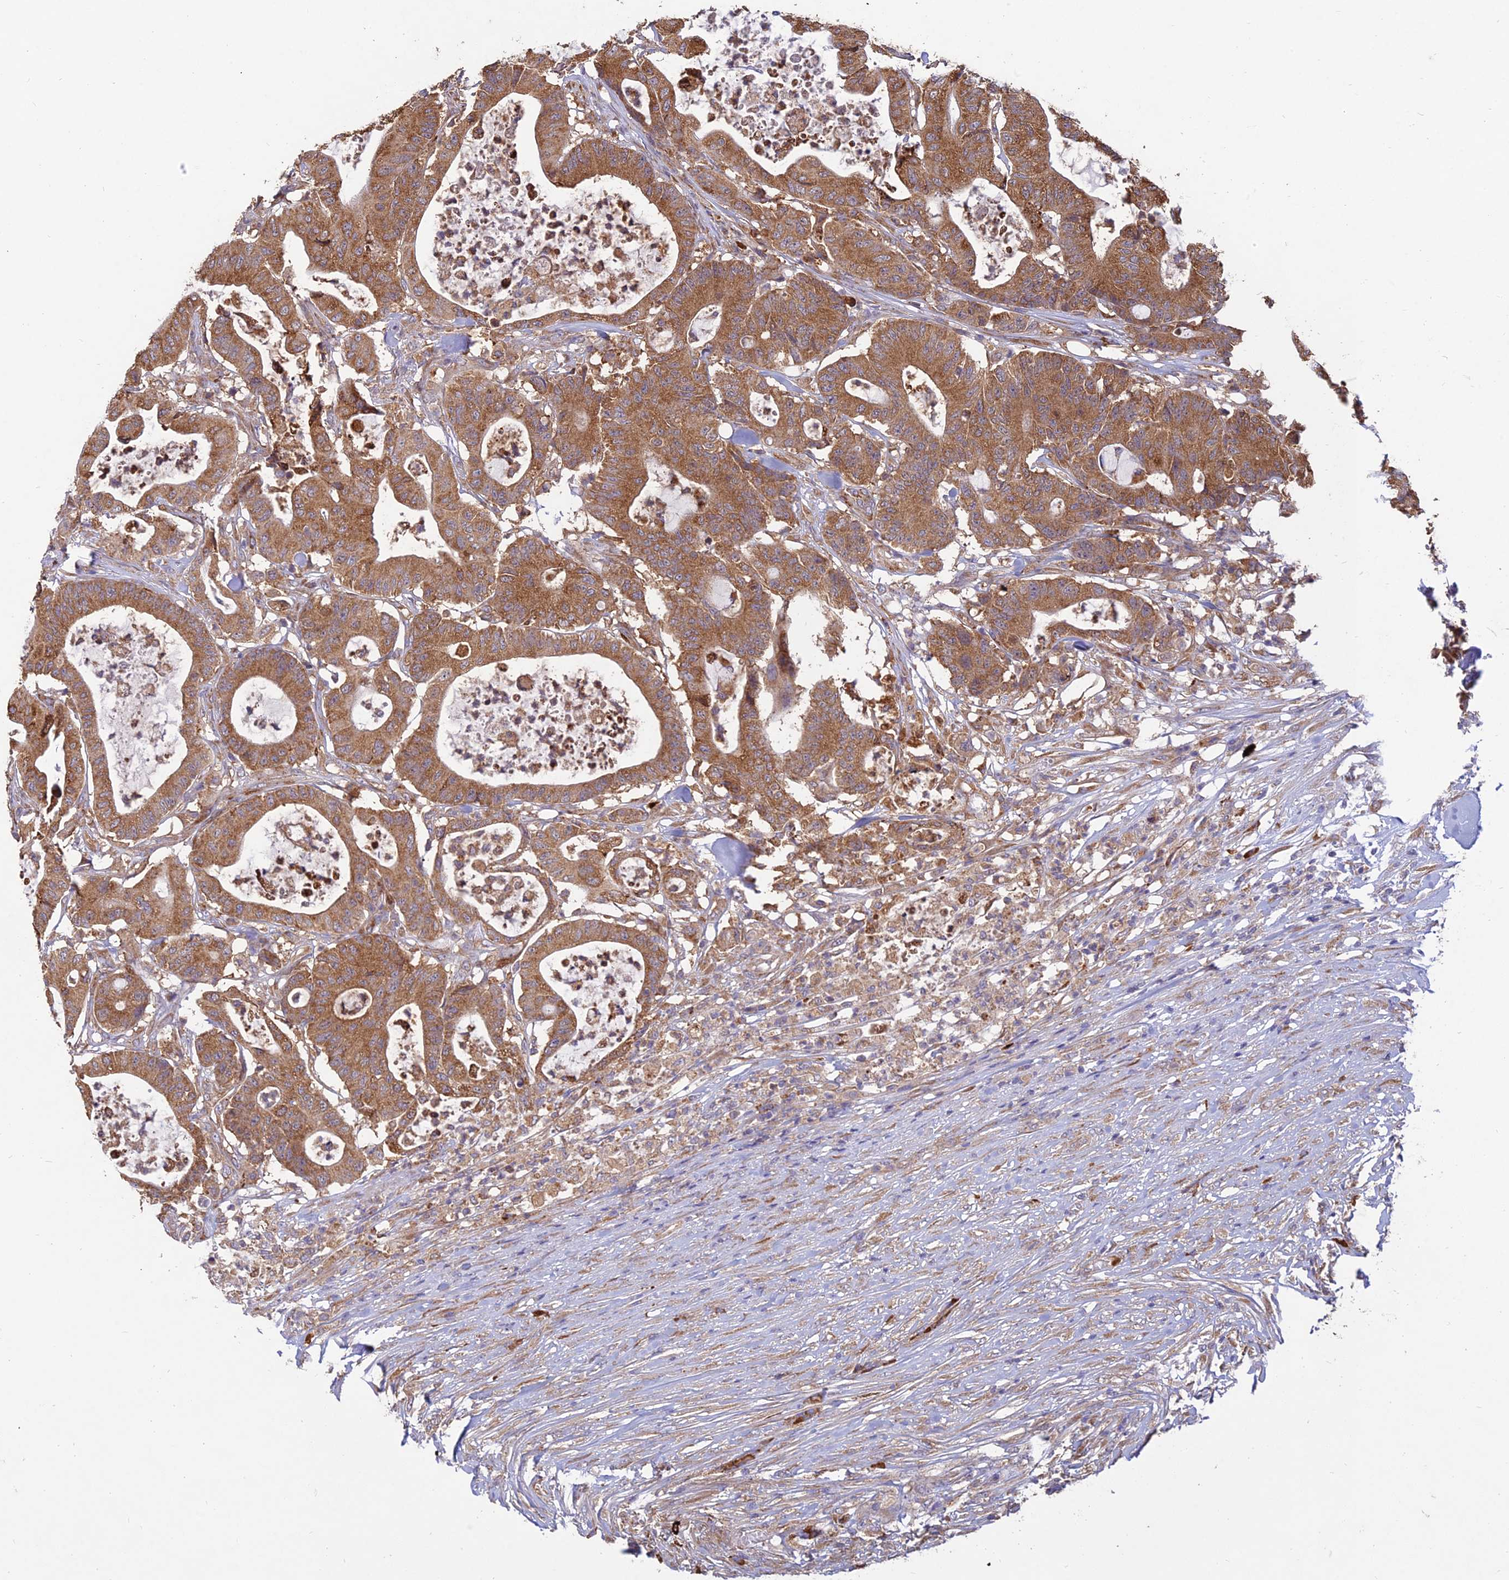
{"staining": {"intensity": "moderate", "quantity": ">75%", "location": "cytoplasmic/membranous"}, "tissue": "colorectal cancer", "cell_type": "Tumor cells", "image_type": "cancer", "snomed": [{"axis": "morphology", "description": "Adenocarcinoma, NOS"}, {"axis": "topography", "description": "Colon"}], "caption": "This is an image of IHC staining of colorectal adenocarcinoma, which shows moderate staining in the cytoplasmic/membranous of tumor cells.", "gene": "NXNL2", "patient": {"sex": "female", "age": 84}}